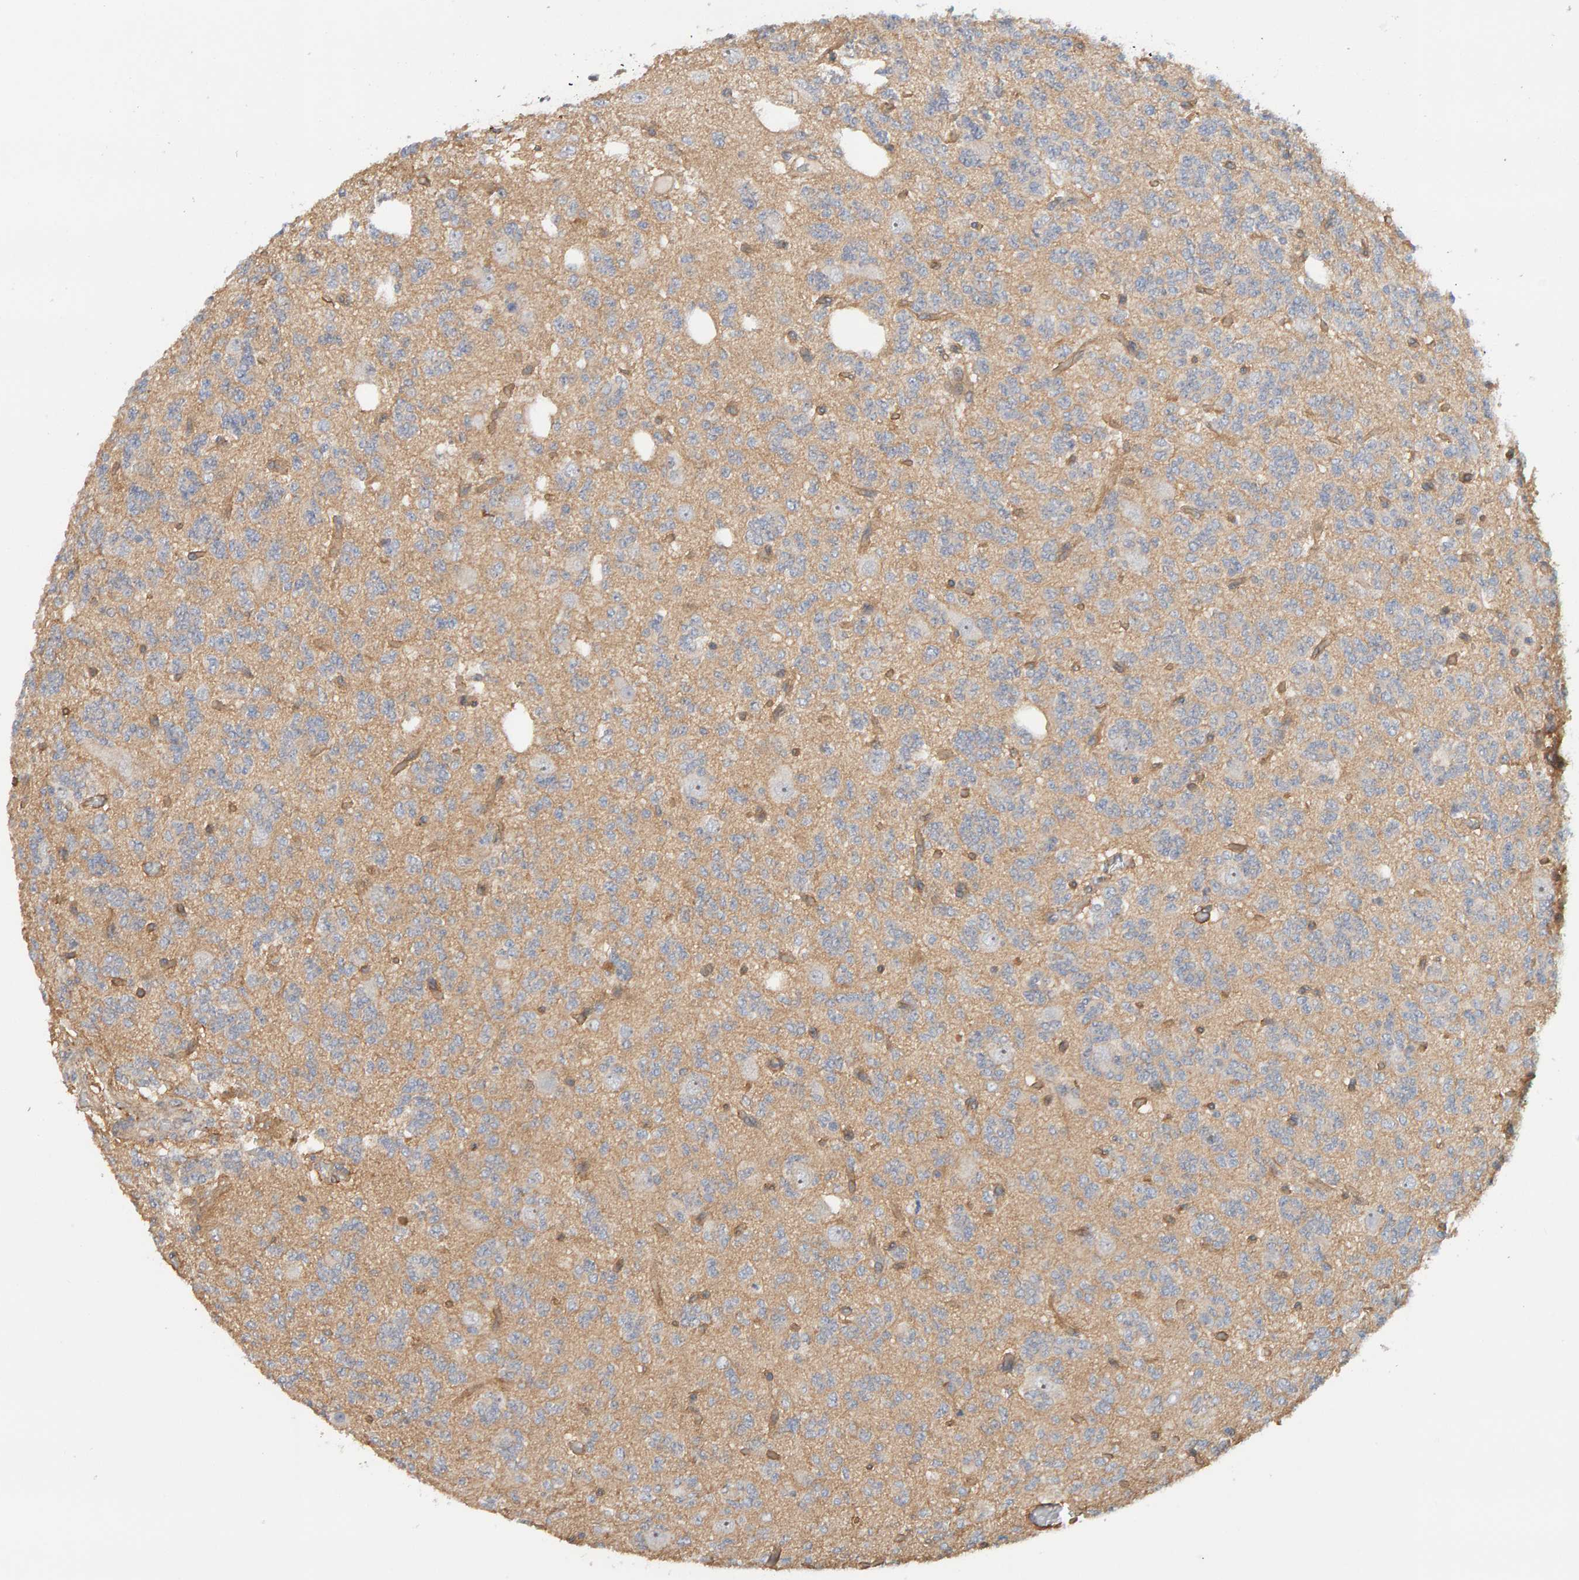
{"staining": {"intensity": "negative", "quantity": "none", "location": "none"}, "tissue": "glioma", "cell_type": "Tumor cells", "image_type": "cancer", "snomed": [{"axis": "morphology", "description": "Glioma, malignant, Low grade"}, {"axis": "topography", "description": "Brain"}], "caption": "Human glioma stained for a protein using IHC exhibits no positivity in tumor cells.", "gene": "PPP1R16A", "patient": {"sex": "male", "age": 38}}